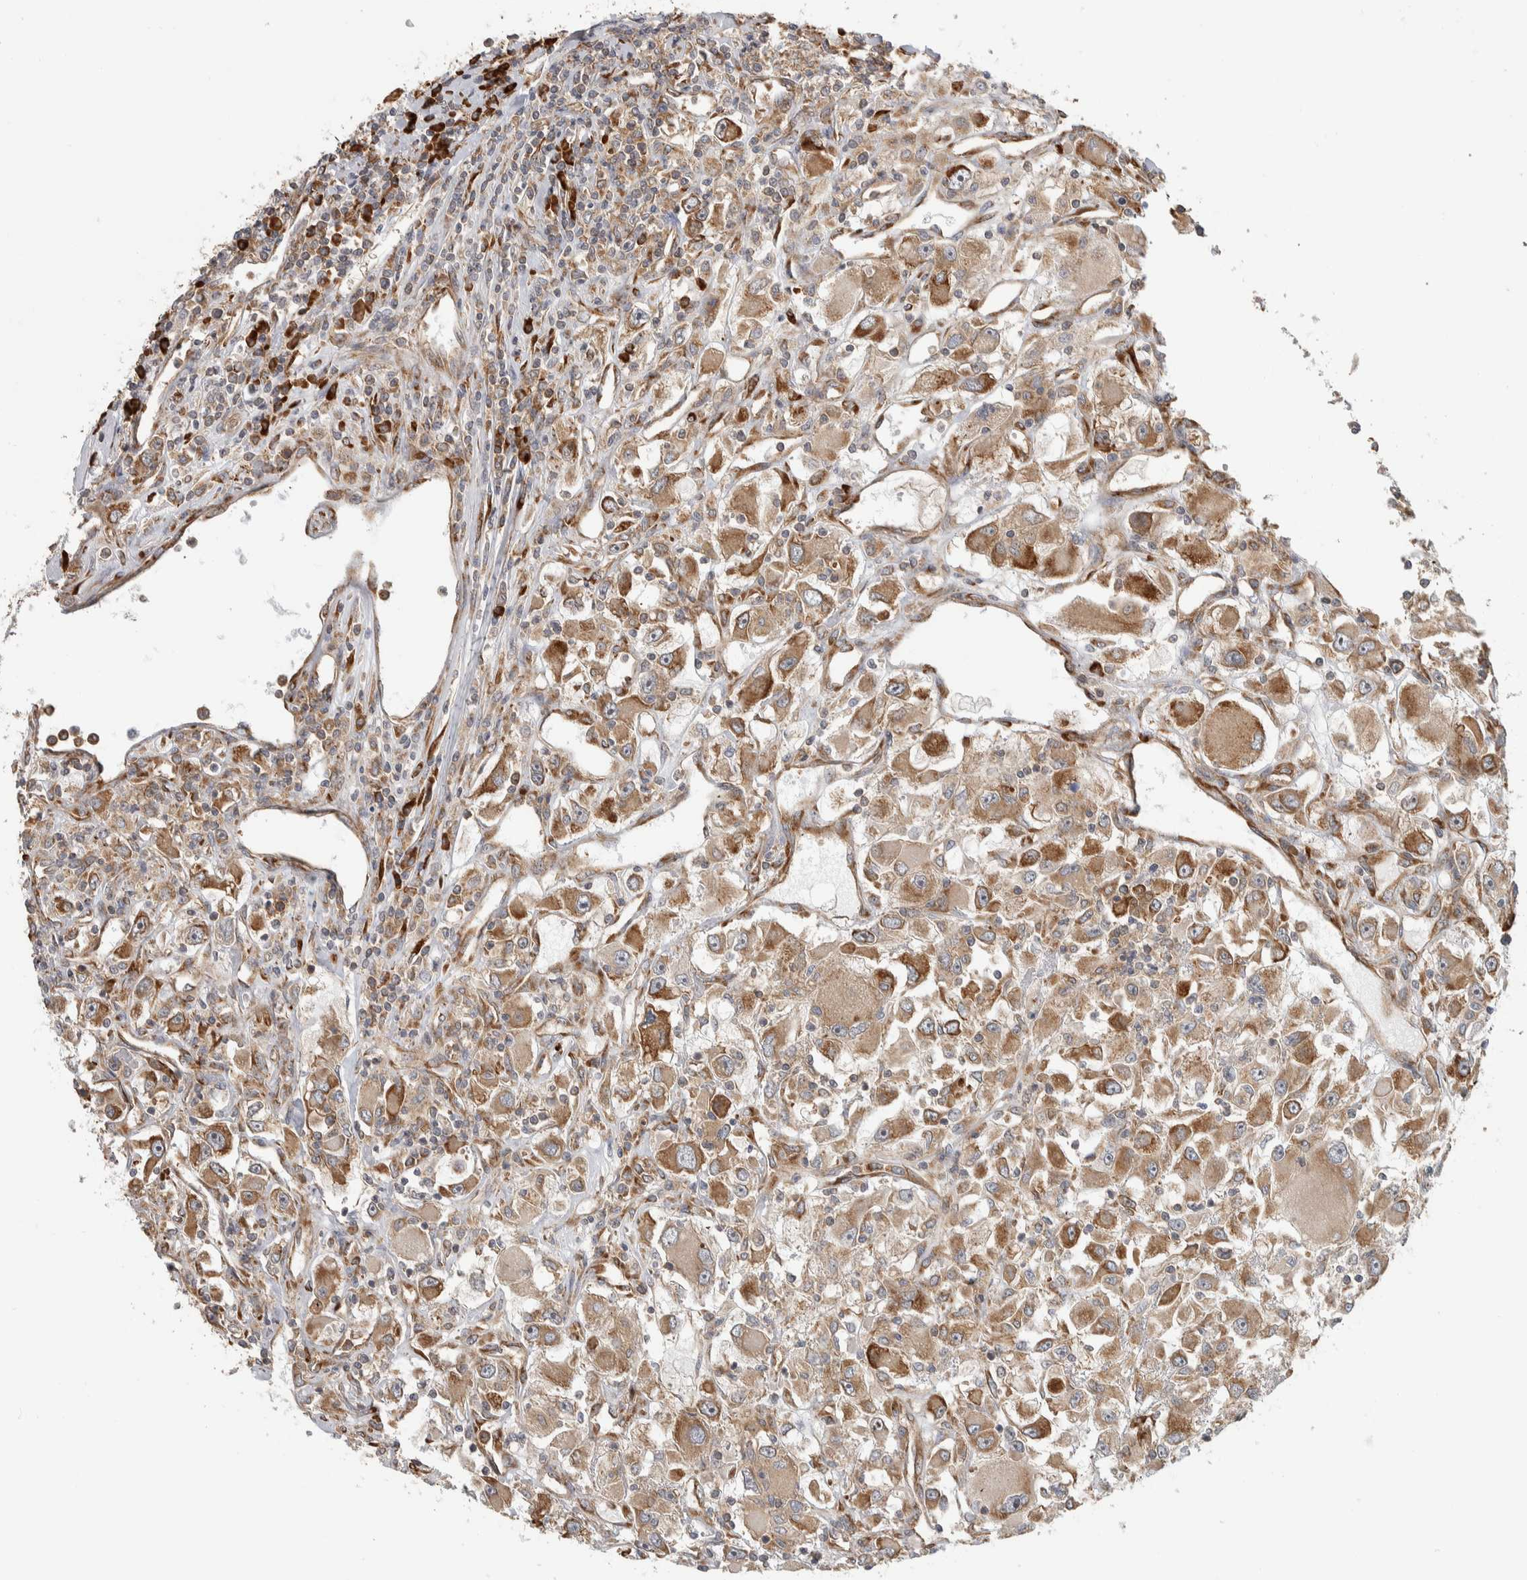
{"staining": {"intensity": "moderate", "quantity": ">75%", "location": "cytoplasmic/membranous"}, "tissue": "renal cancer", "cell_type": "Tumor cells", "image_type": "cancer", "snomed": [{"axis": "morphology", "description": "Adenocarcinoma, NOS"}, {"axis": "topography", "description": "Kidney"}], "caption": "Human adenocarcinoma (renal) stained for a protein (brown) exhibits moderate cytoplasmic/membranous positive staining in approximately >75% of tumor cells.", "gene": "EIF3H", "patient": {"sex": "female", "age": 52}}